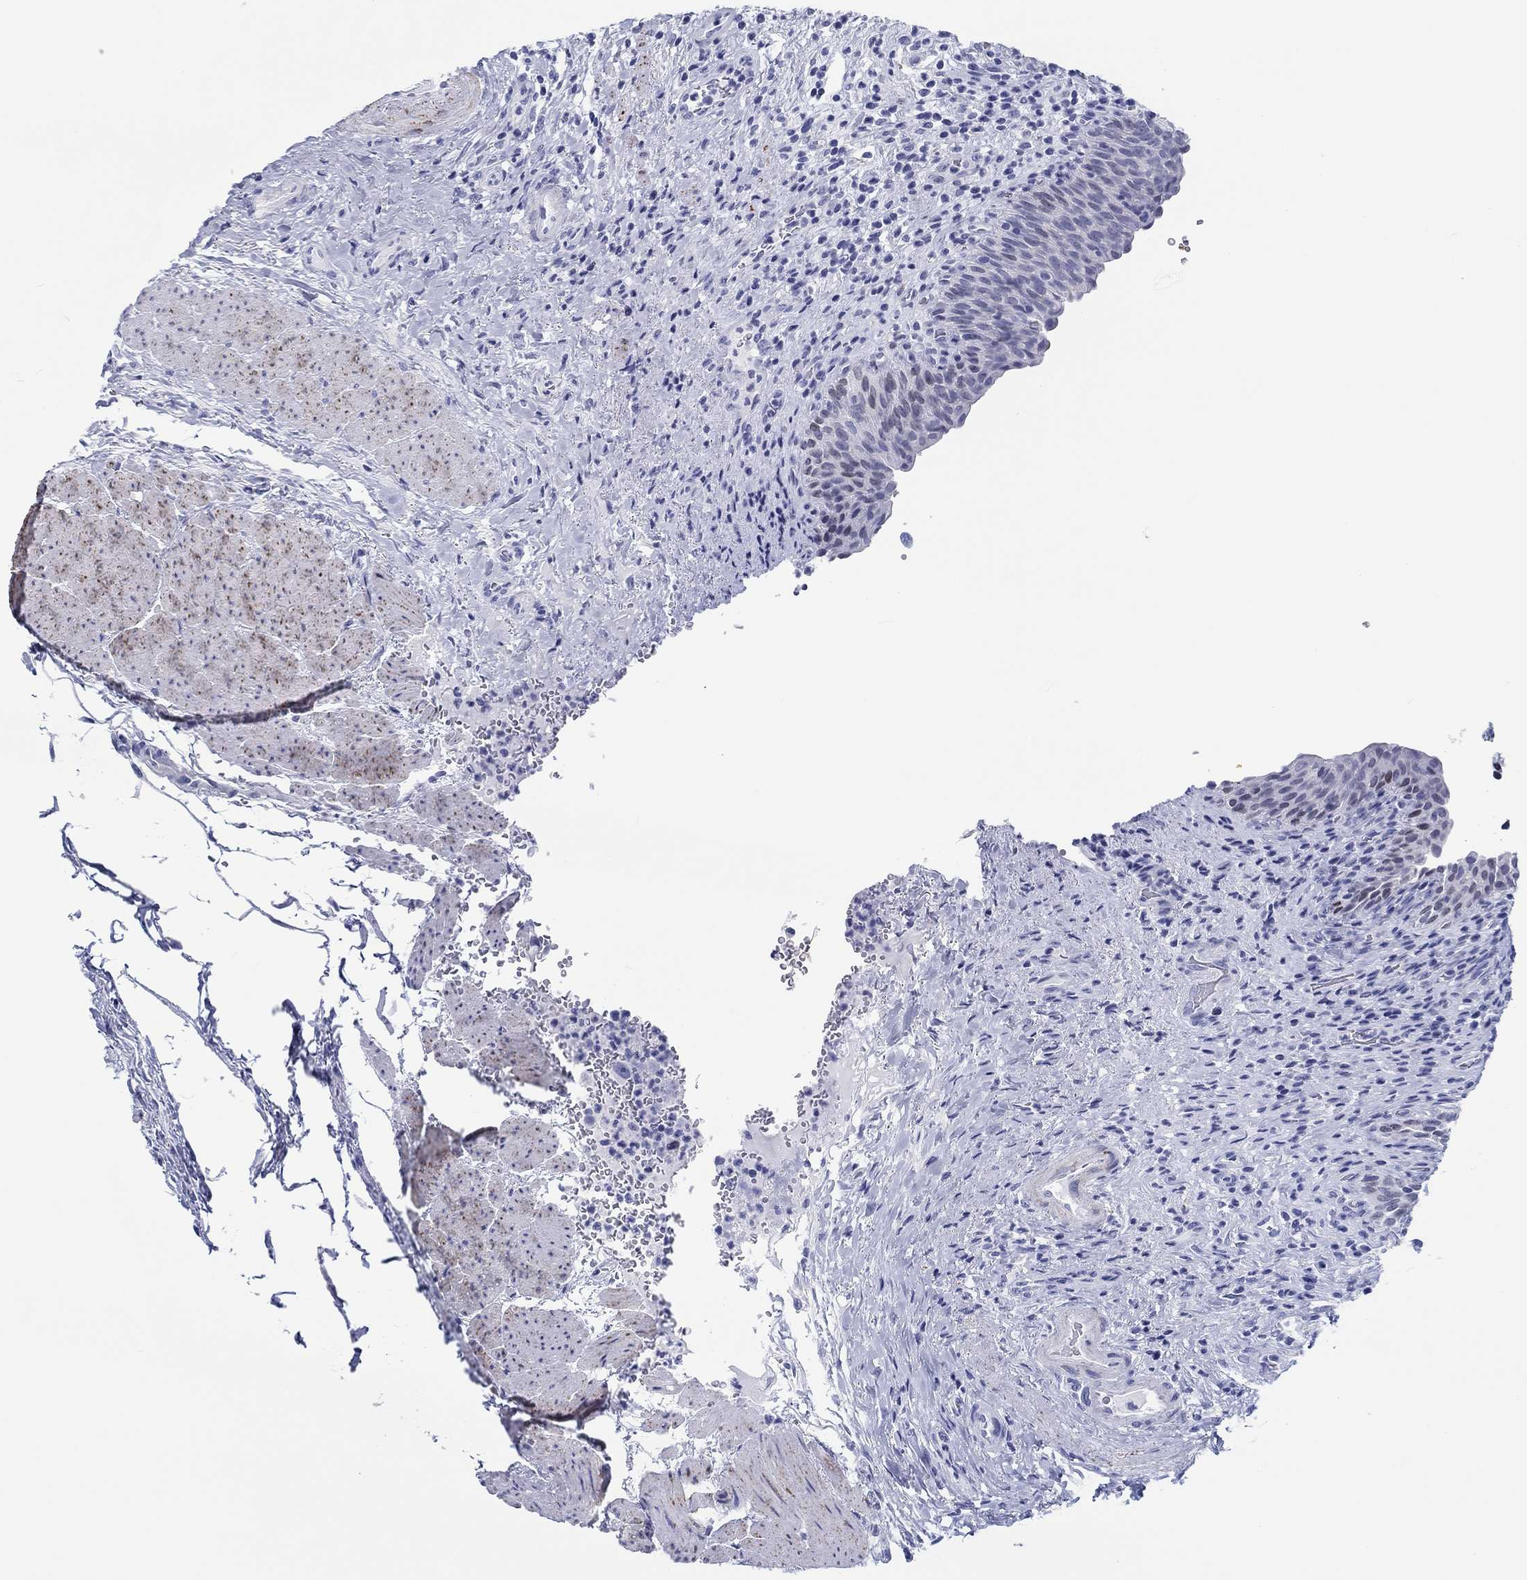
{"staining": {"intensity": "negative", "quantity": "none", "location": "none"}, "tissue": "urinary bladder", "cell_type": "Urothelial cells", "image_type": "normal", "snomed": [{"axis": "morphology", "description": "Normal tissue, NOS"}, {"axis": "topography", "description": "Urinary bladder"}], "caption": "IHC image of benign urinary bladder: urinary bladder stained with DAB shows no significant protein positivity in urothelial cells.", "gene": "H1", "patient": {"sex": "male", "age": 66}}